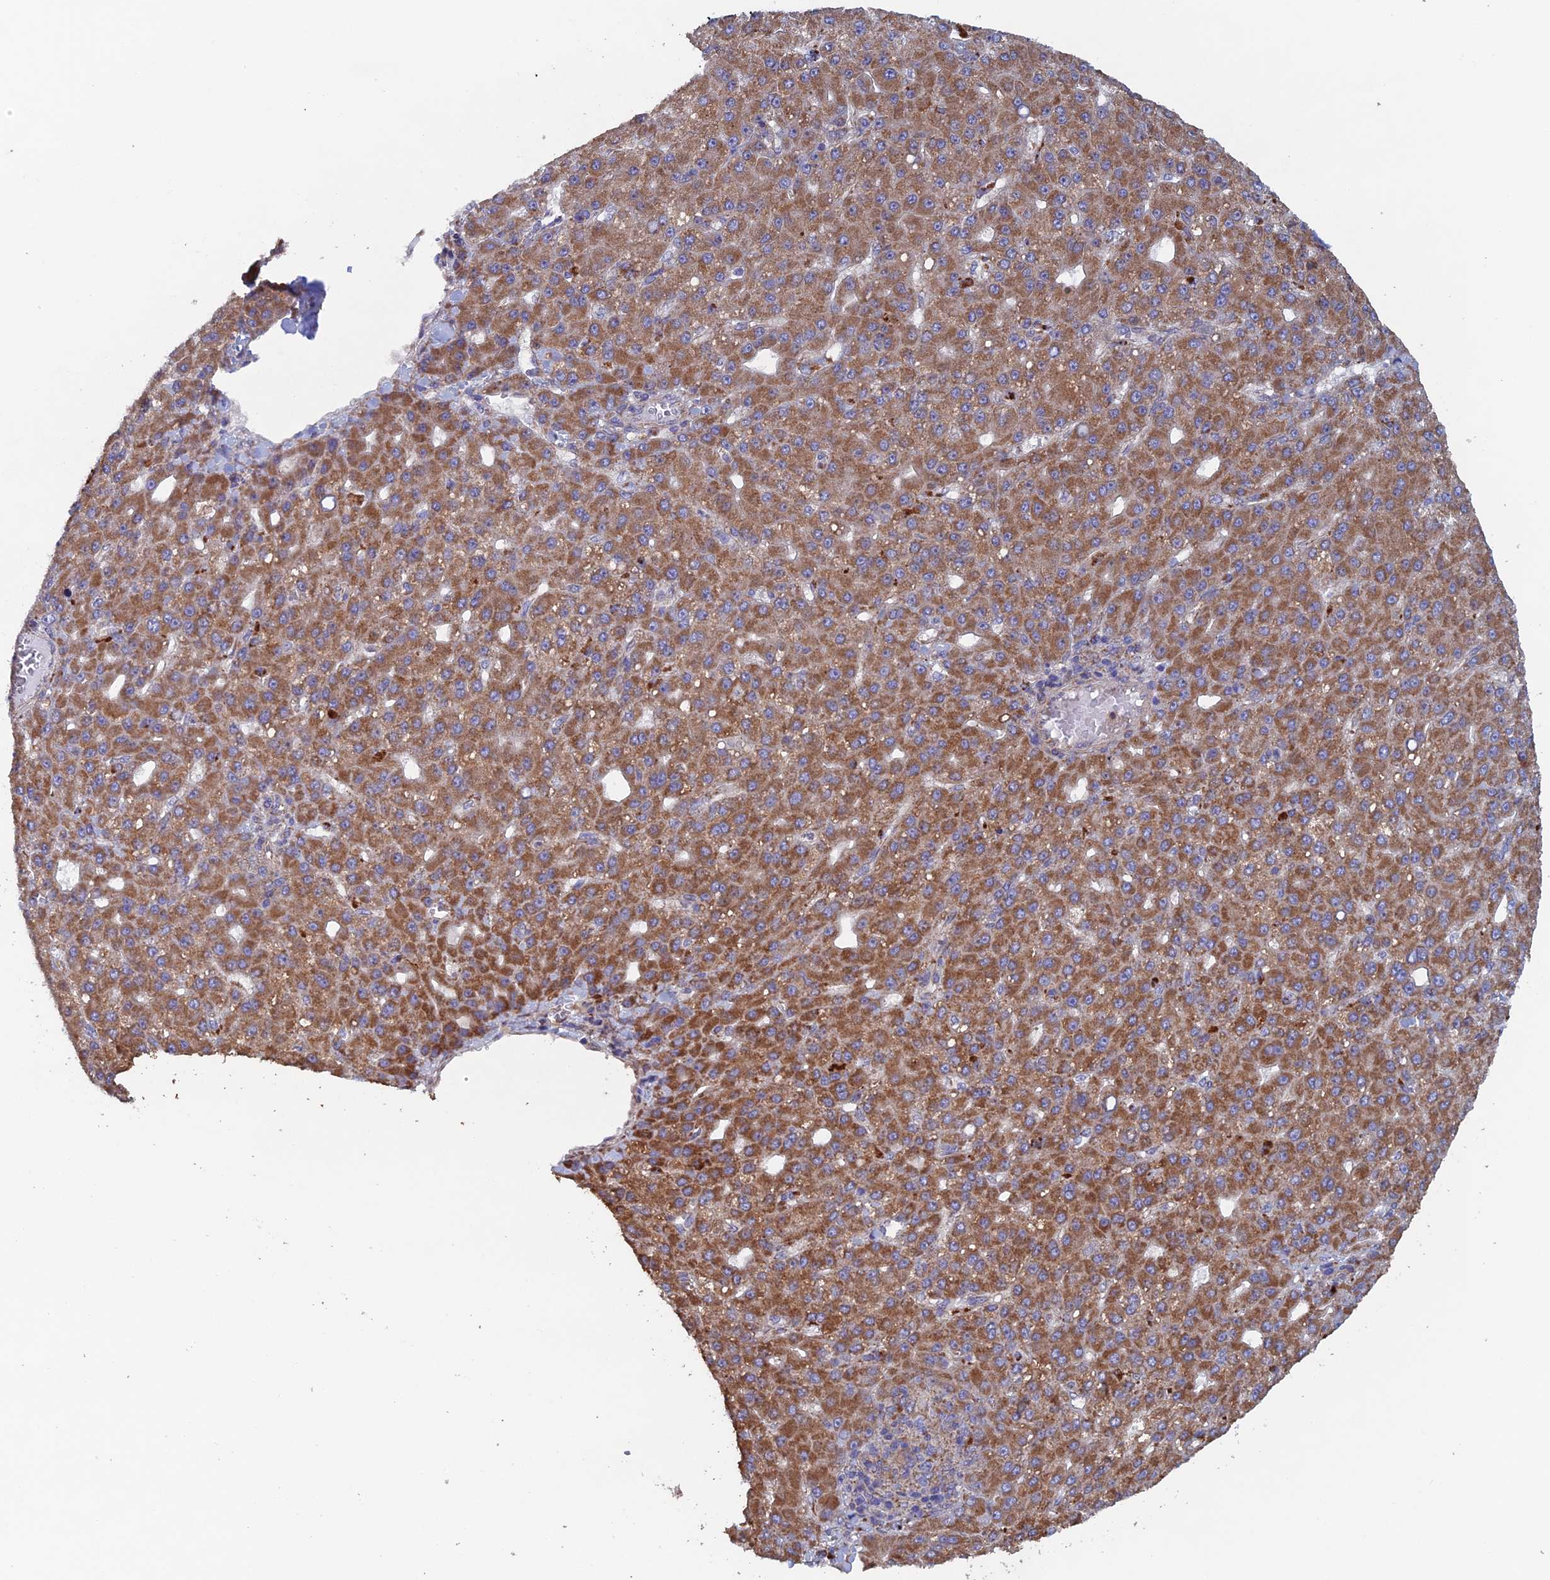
{"staining": {"intensity": "moderate", "quantity": ">75%", "location": "cytoplasmic/membranous"}, "tissue": "liver cancer", "cell_type": "Tumor cells", "image_type": "cancer", "snomed": [{"axis": "morphology", "description": "Carcinoma, Hepatocellular, NOS"}, {"axis": "topography", "description": "Liver"}], "caption": "IHC (DAB (3,3'-diaminobenzidine)) staining of human hepatocellular carcinoma (liver) demonstrates moderate cytoplasmic/membranous protein staining in about >75% of tumor cells. Using DAB (3,3'-diaminobenzidine) (brown) and hematoxylin (blue) stains, captured at high magnification using brightfield microscopy.", "gene": "MRPL1", "patient": {"sex": "male", "age": 67}}